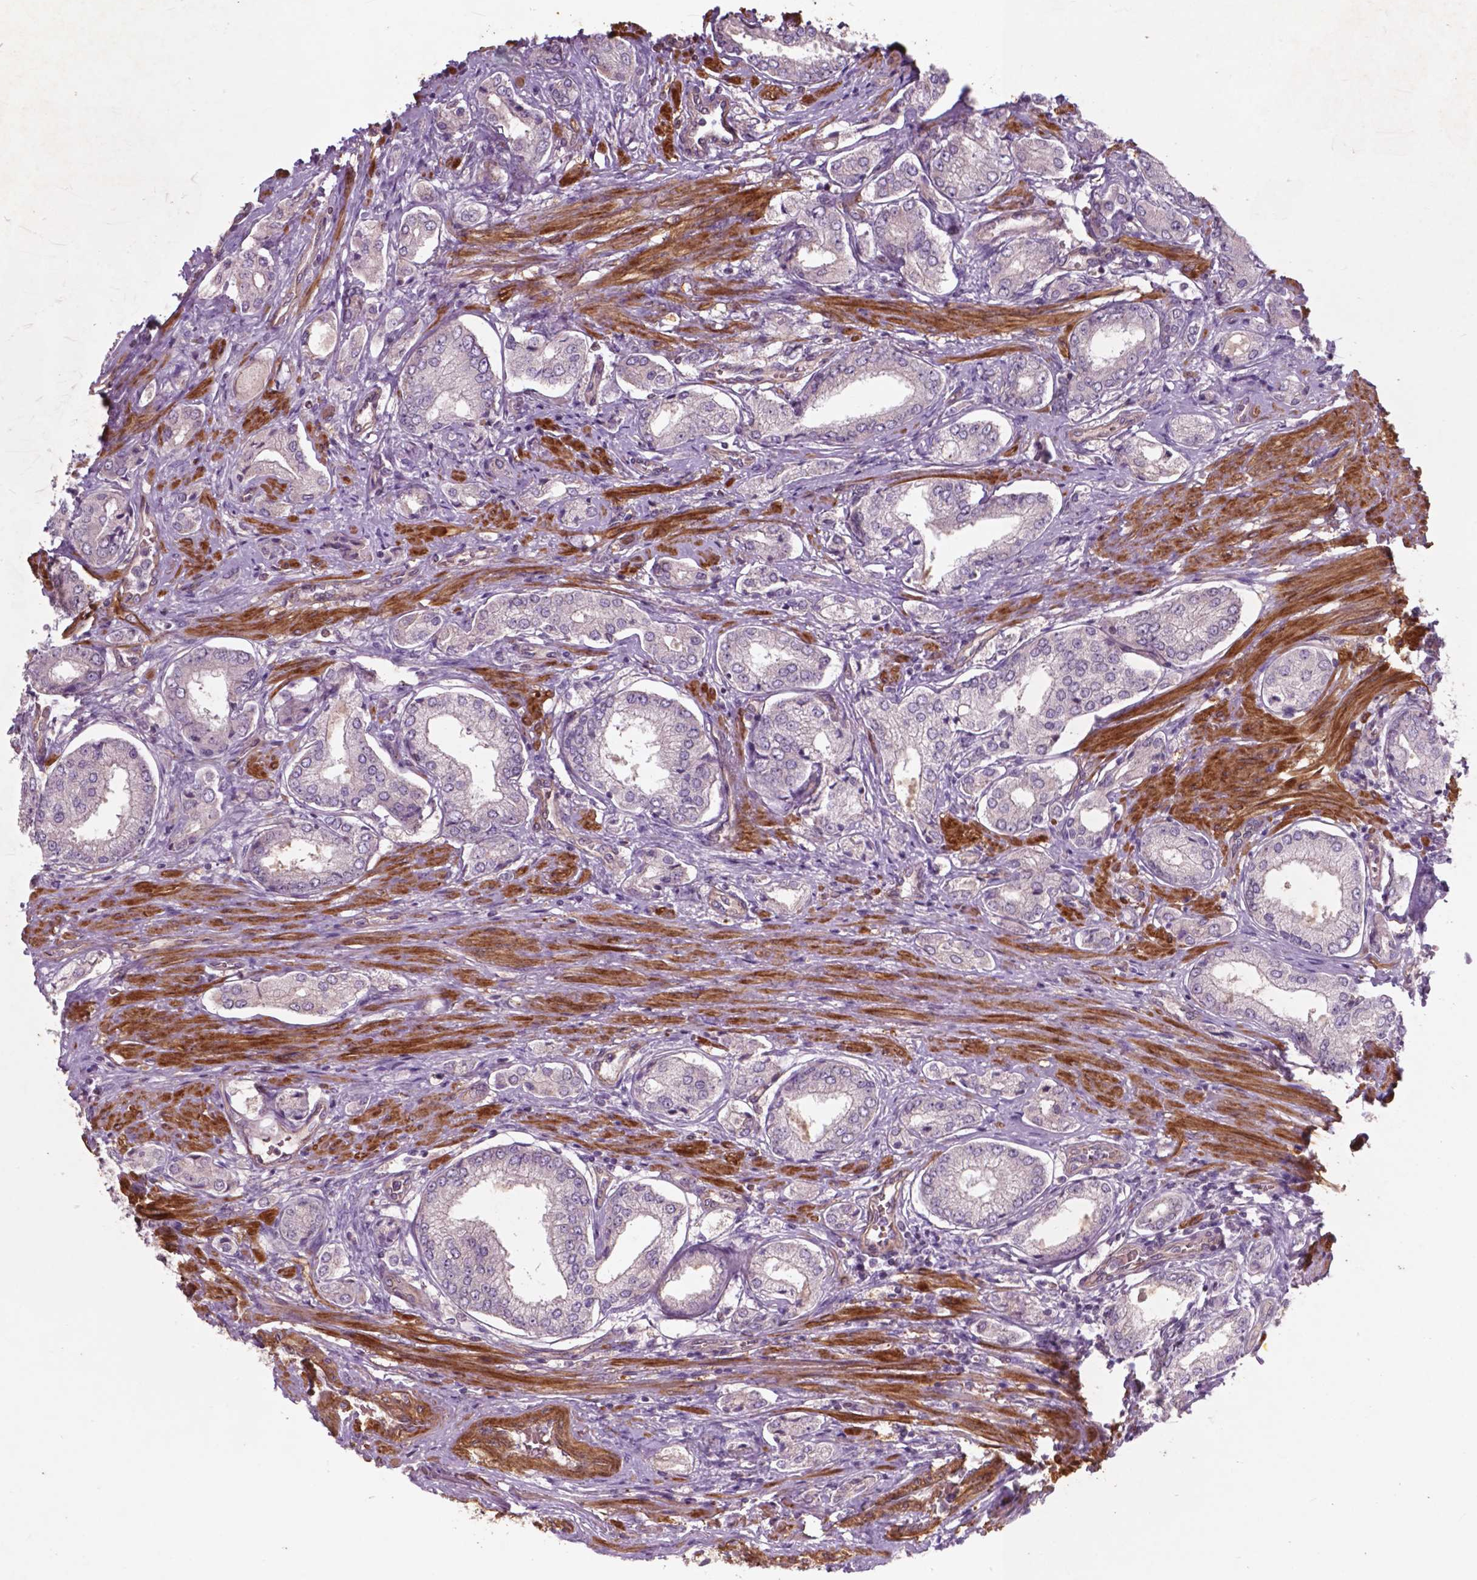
{"staining": {"intensity": "negative", "quantity": "none", "location": "none"}, "tissue": "prostate cancer", "cell_type": "Tumor cells", "image_type": "cancer", "snomed": [{"axis": "morphology", "description": "Adenocarcinoma, NOS"}, {"axis": "topography", "description": "Prostate"}], "caption": "Immunohistochemistry (IHC) of prostate cancer (adenocarcinoma) exhibits no expression in tumor cells.", "gene": "RFPL4B", "patient": {"sex": "male", "age": 63}}